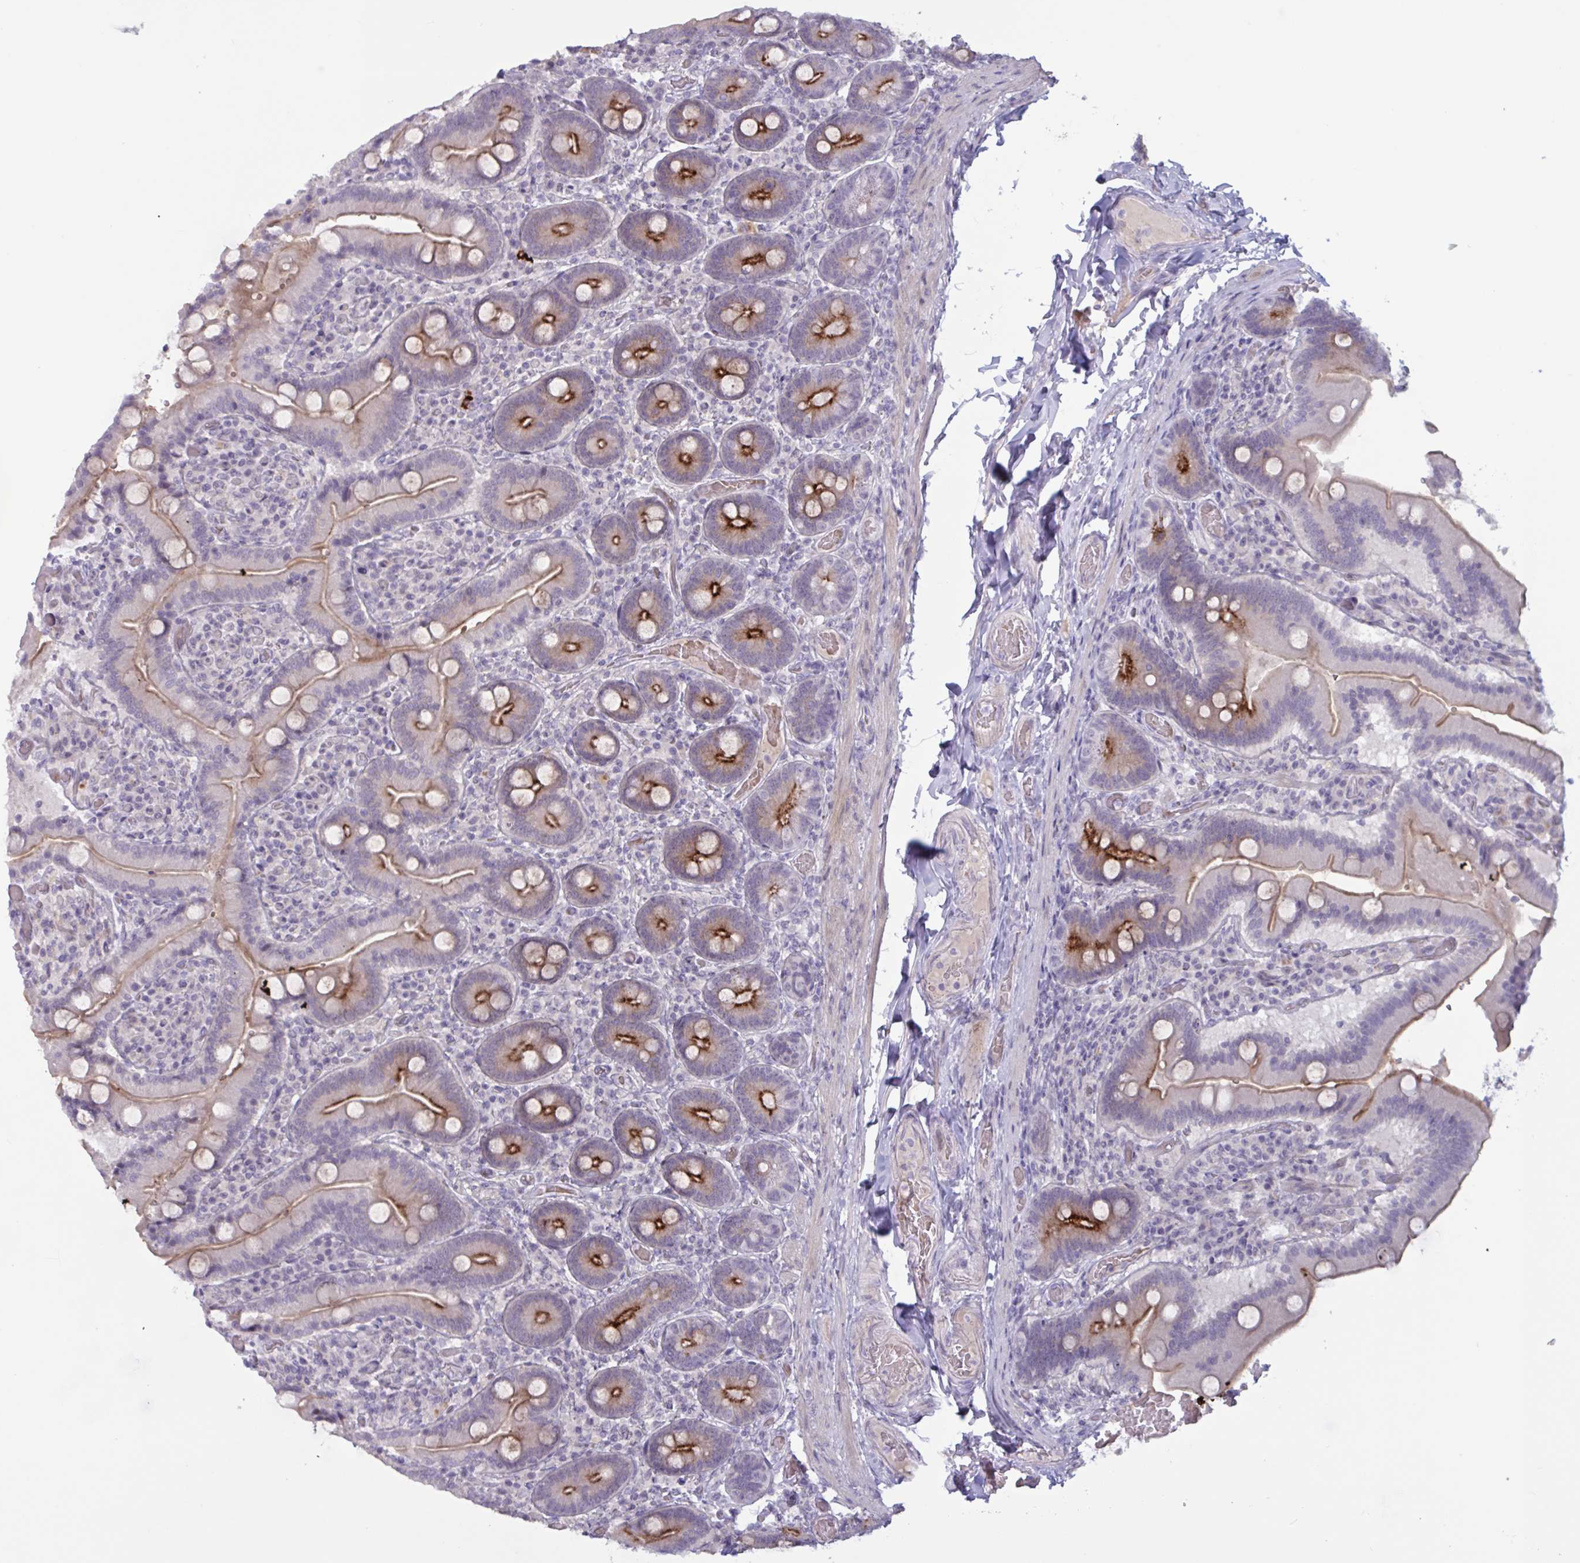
{"staining": {"intensity": "strong", "quantity": "25%-75%", "location": "cytoplasmic/membranous"}, "tissue": "duodenum", "cell_type": "Glandular cells", "image_type": "normal", "snomed": [{"axis": "morphology", "description": "Normal tissue, NOS"}, {"axis": "topography", "description": "Duodenum"}], "caption": "Immunohistochemical staining of benign human duodenum demonstrates strong cytoplasmic/membranous protein positivity in about 25%-75% of glandular cells. (Brightfield microscopy of DAB IHC at high magnification).", "gene": "ENSG00000281613", "patient": {"sex": "female", "age": 62}}